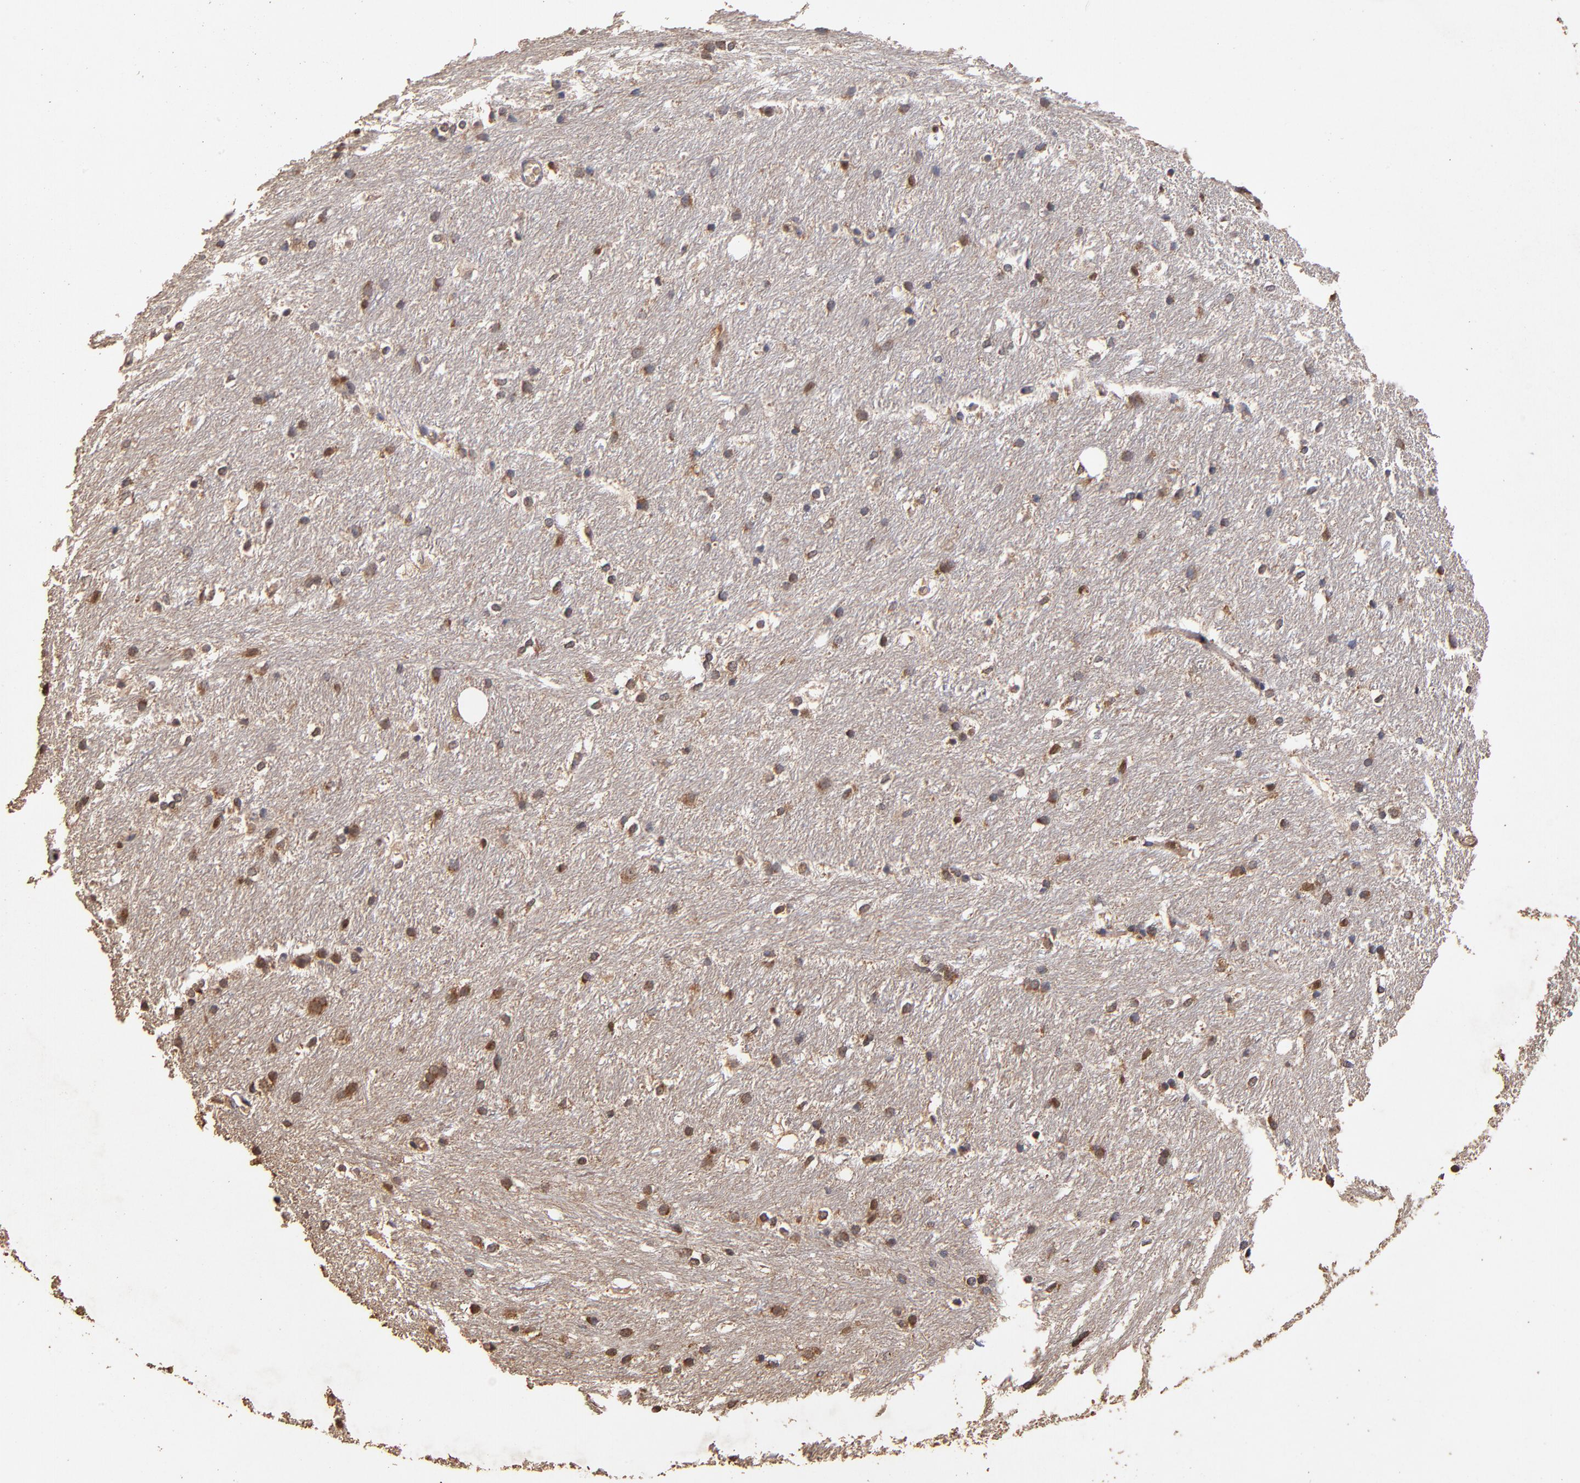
{"staining": {"intensity": "moderate", "quantity": "25%-75%", "location": "nuclear"}, "tissue": "caudate", "cell_type": "Glial cells", "image_type": "normal", "snomed": [{"axis": "morphology", "description": "Normal tissue, NOS"}, {"axis": "topography", "description": "Lateral ventricle wall"}], "caption": "Protein staining of unremarkable caudate displays moderate nuclear staining in approximately 25%-75% of glial cells.", "gene": "CASP1", "patient": {"sex": "female", "age": 19}}